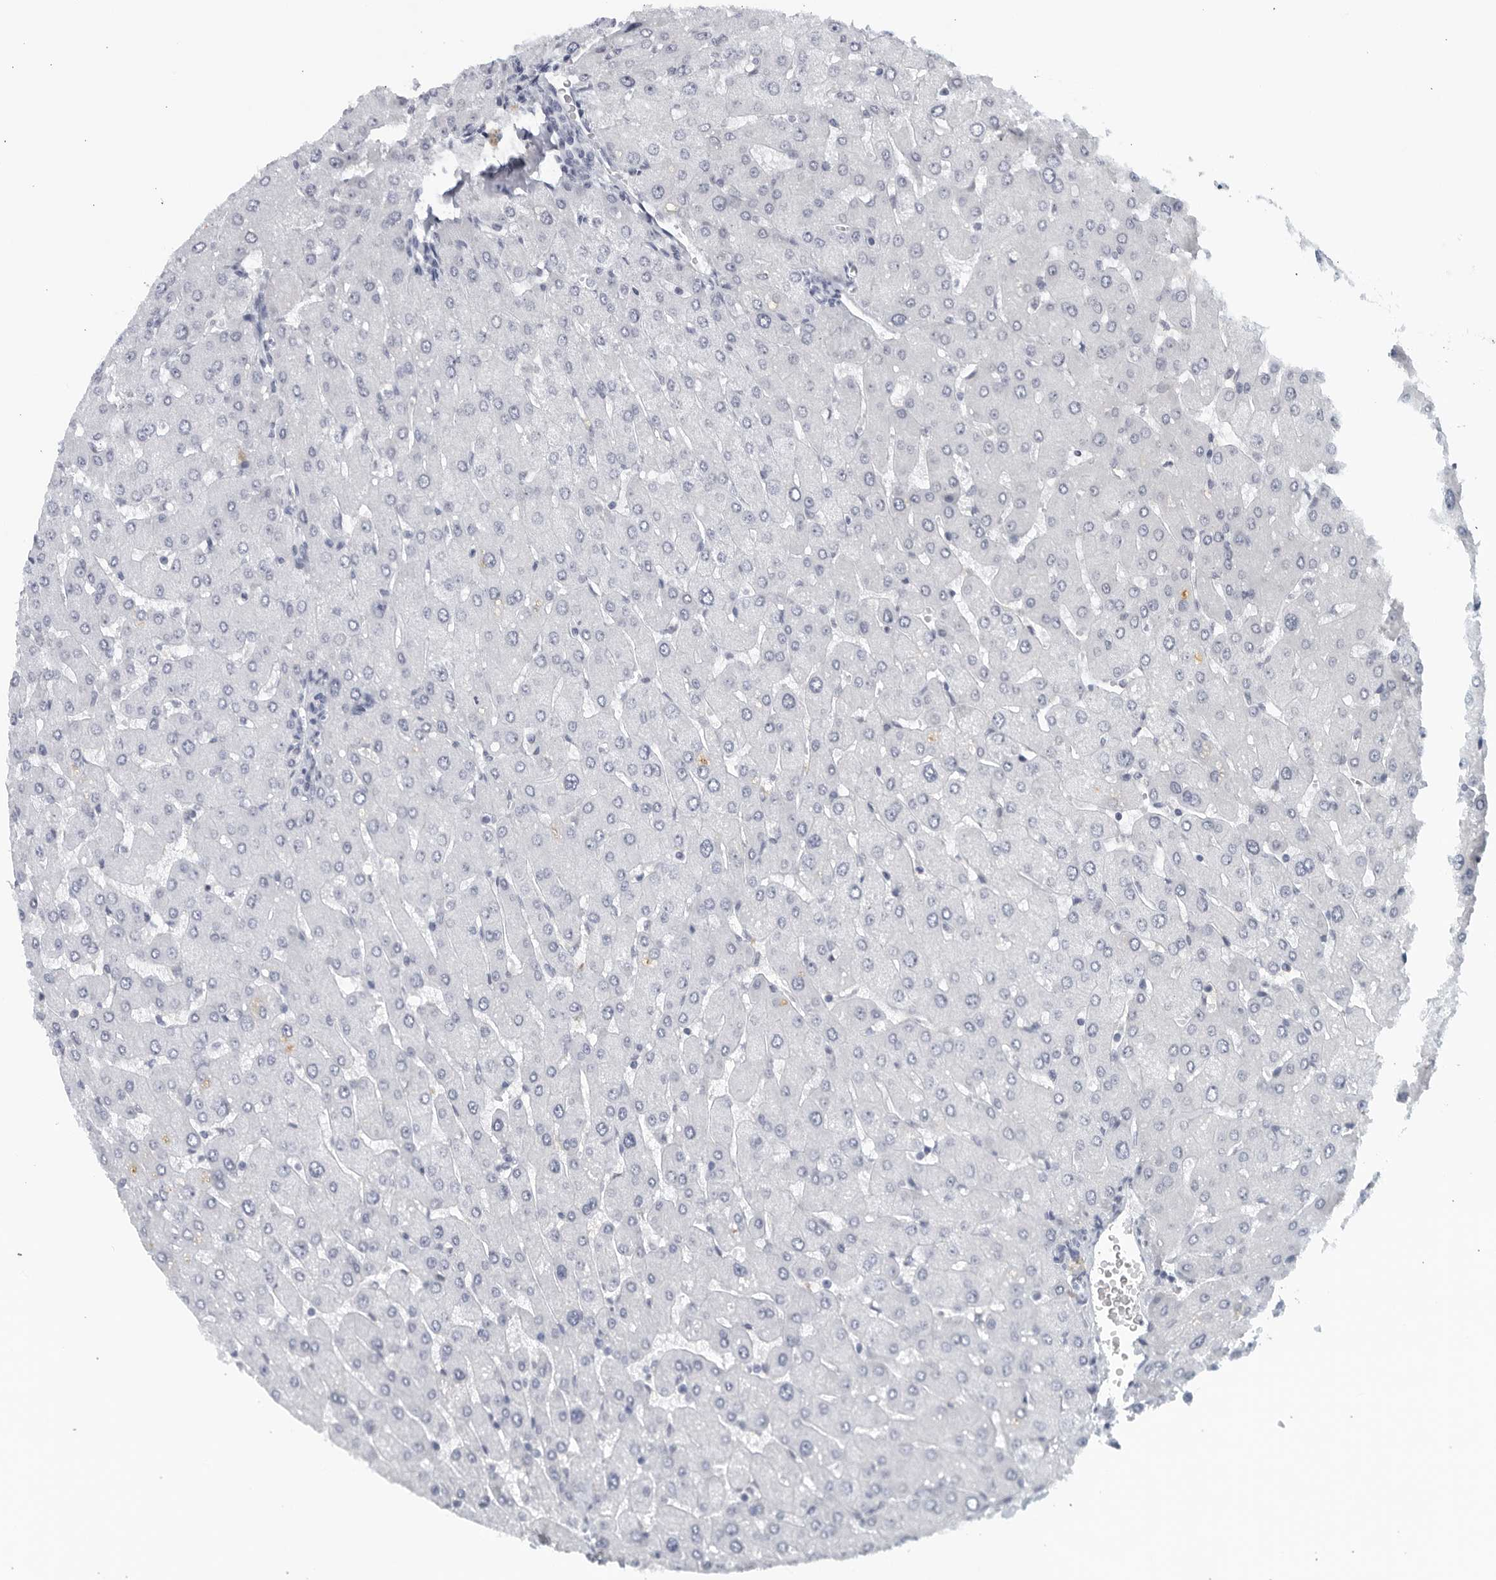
{"staining": {"intensity": "negative", "quantity": "none", "location": "none"}, "tissue": "liver", "cell_type": "Cholangiocytes", "image_type": "normal", "snomed": [{"axis": "morphology", "description": "Normal tissue, NOS"}, {"axis": "topography", "description": "Liver"}], "caption": "DAB (3,3'-diaminobenzidine) immunohistochemical staining of normal liver reveals no significant expression in cholangiocytes.", "gene": "MATN1", "patient": {"sex": "male", "age": 55}}